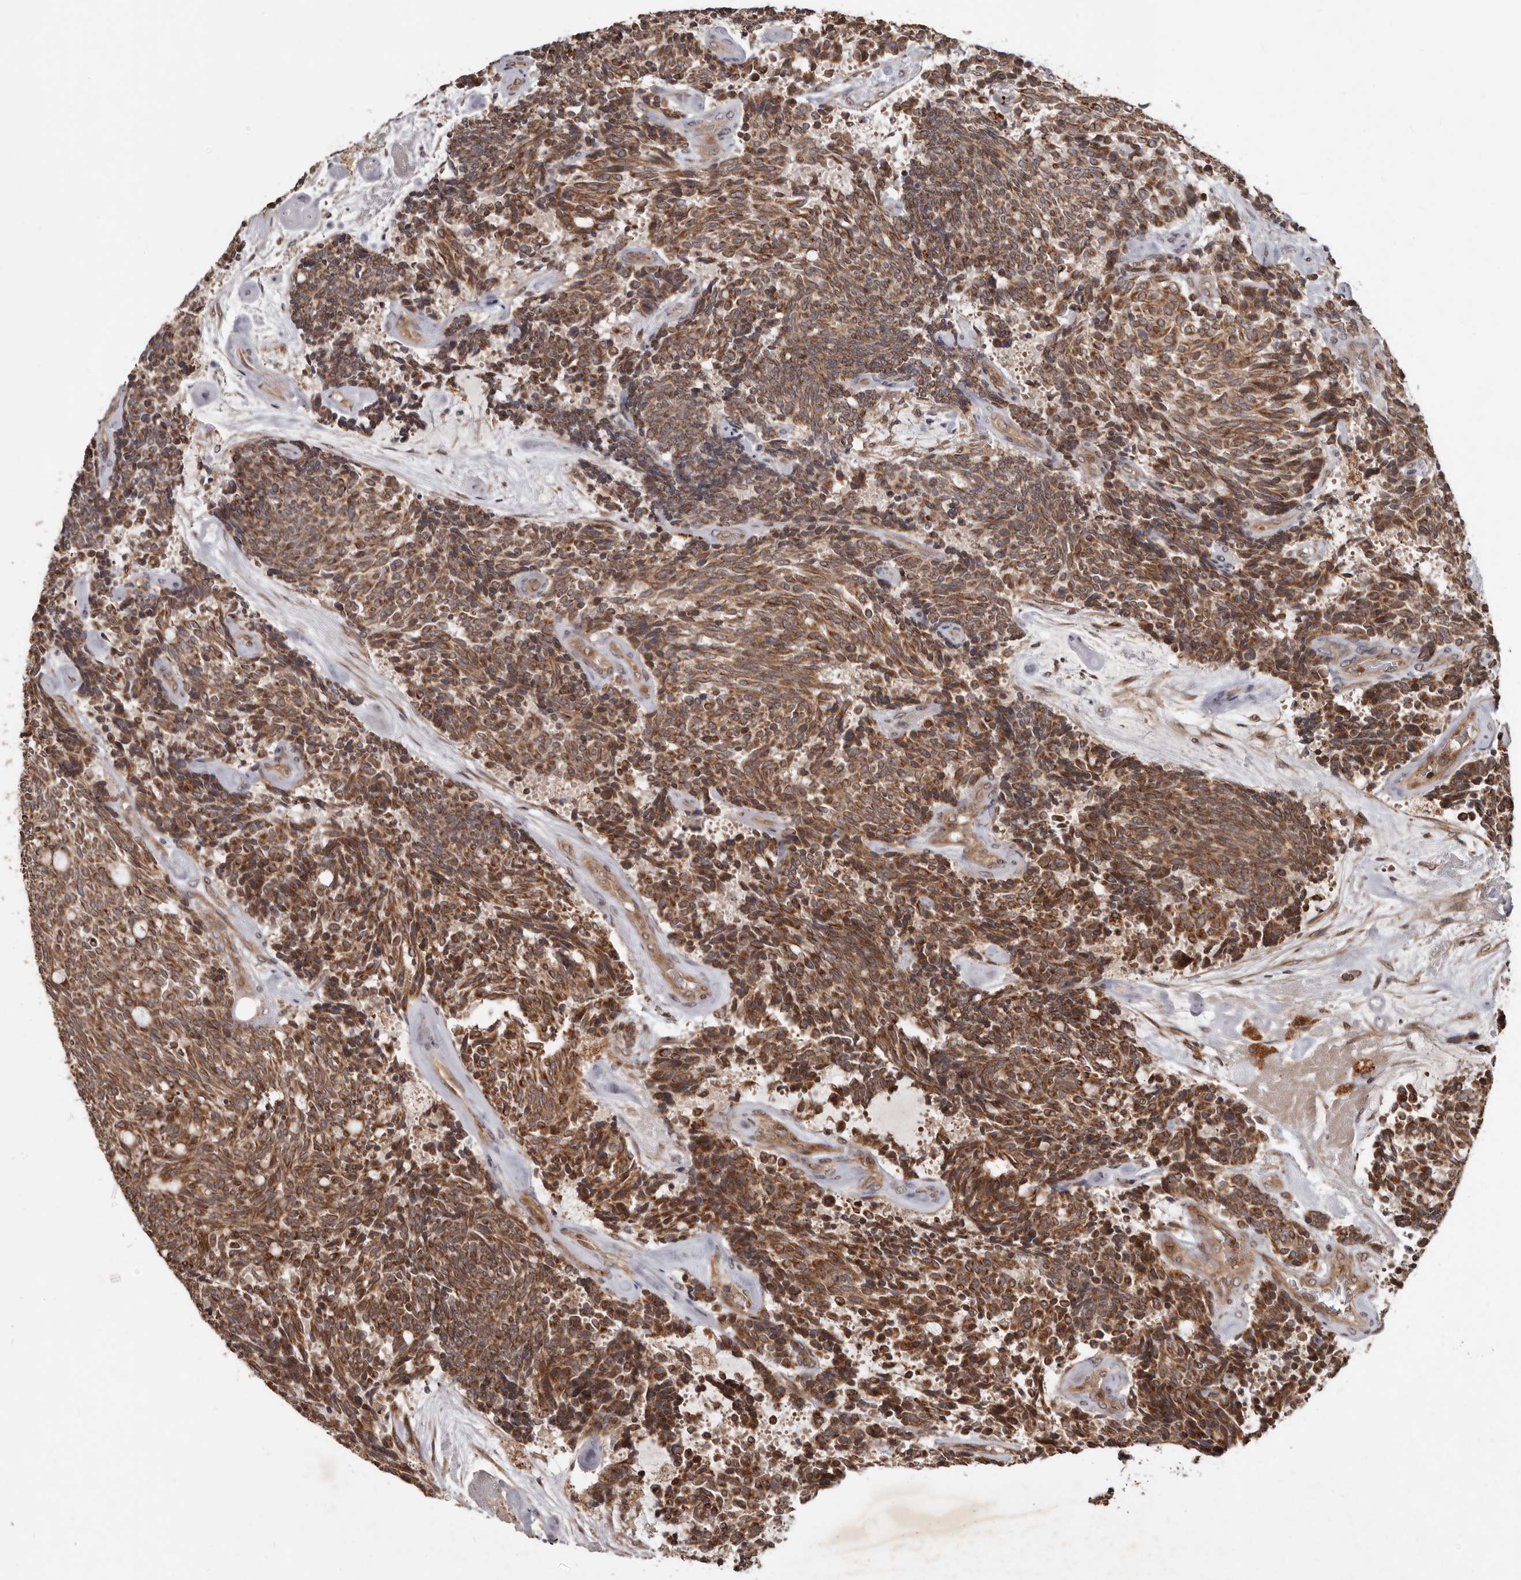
{"staining": {"intensity": "strong", "quantity": ">75%", "location": "cytoplasmic/membranous"}, "tissue": "carcinoid", "cell_type": "Tumor cells", "image_type": "cancer", "snomed": [{"axis": "morphology", "description": "Carcinoid, malignant, NOS"}, {"axis": "topography", "description": "Pancreas"}], "caption": "Protein staining displays strong cytoplasmic/membranous expression in about >75% of tumor cells in carcinoid (malignant). The staining is performed using DAB (3,3'-diaminobenzidine) brown chromogen to label protein expression. The nuclei are counter-stained blue using hematoxylin.", "gene": "STK36", "patient": {"sex": "female", "age": 54}}